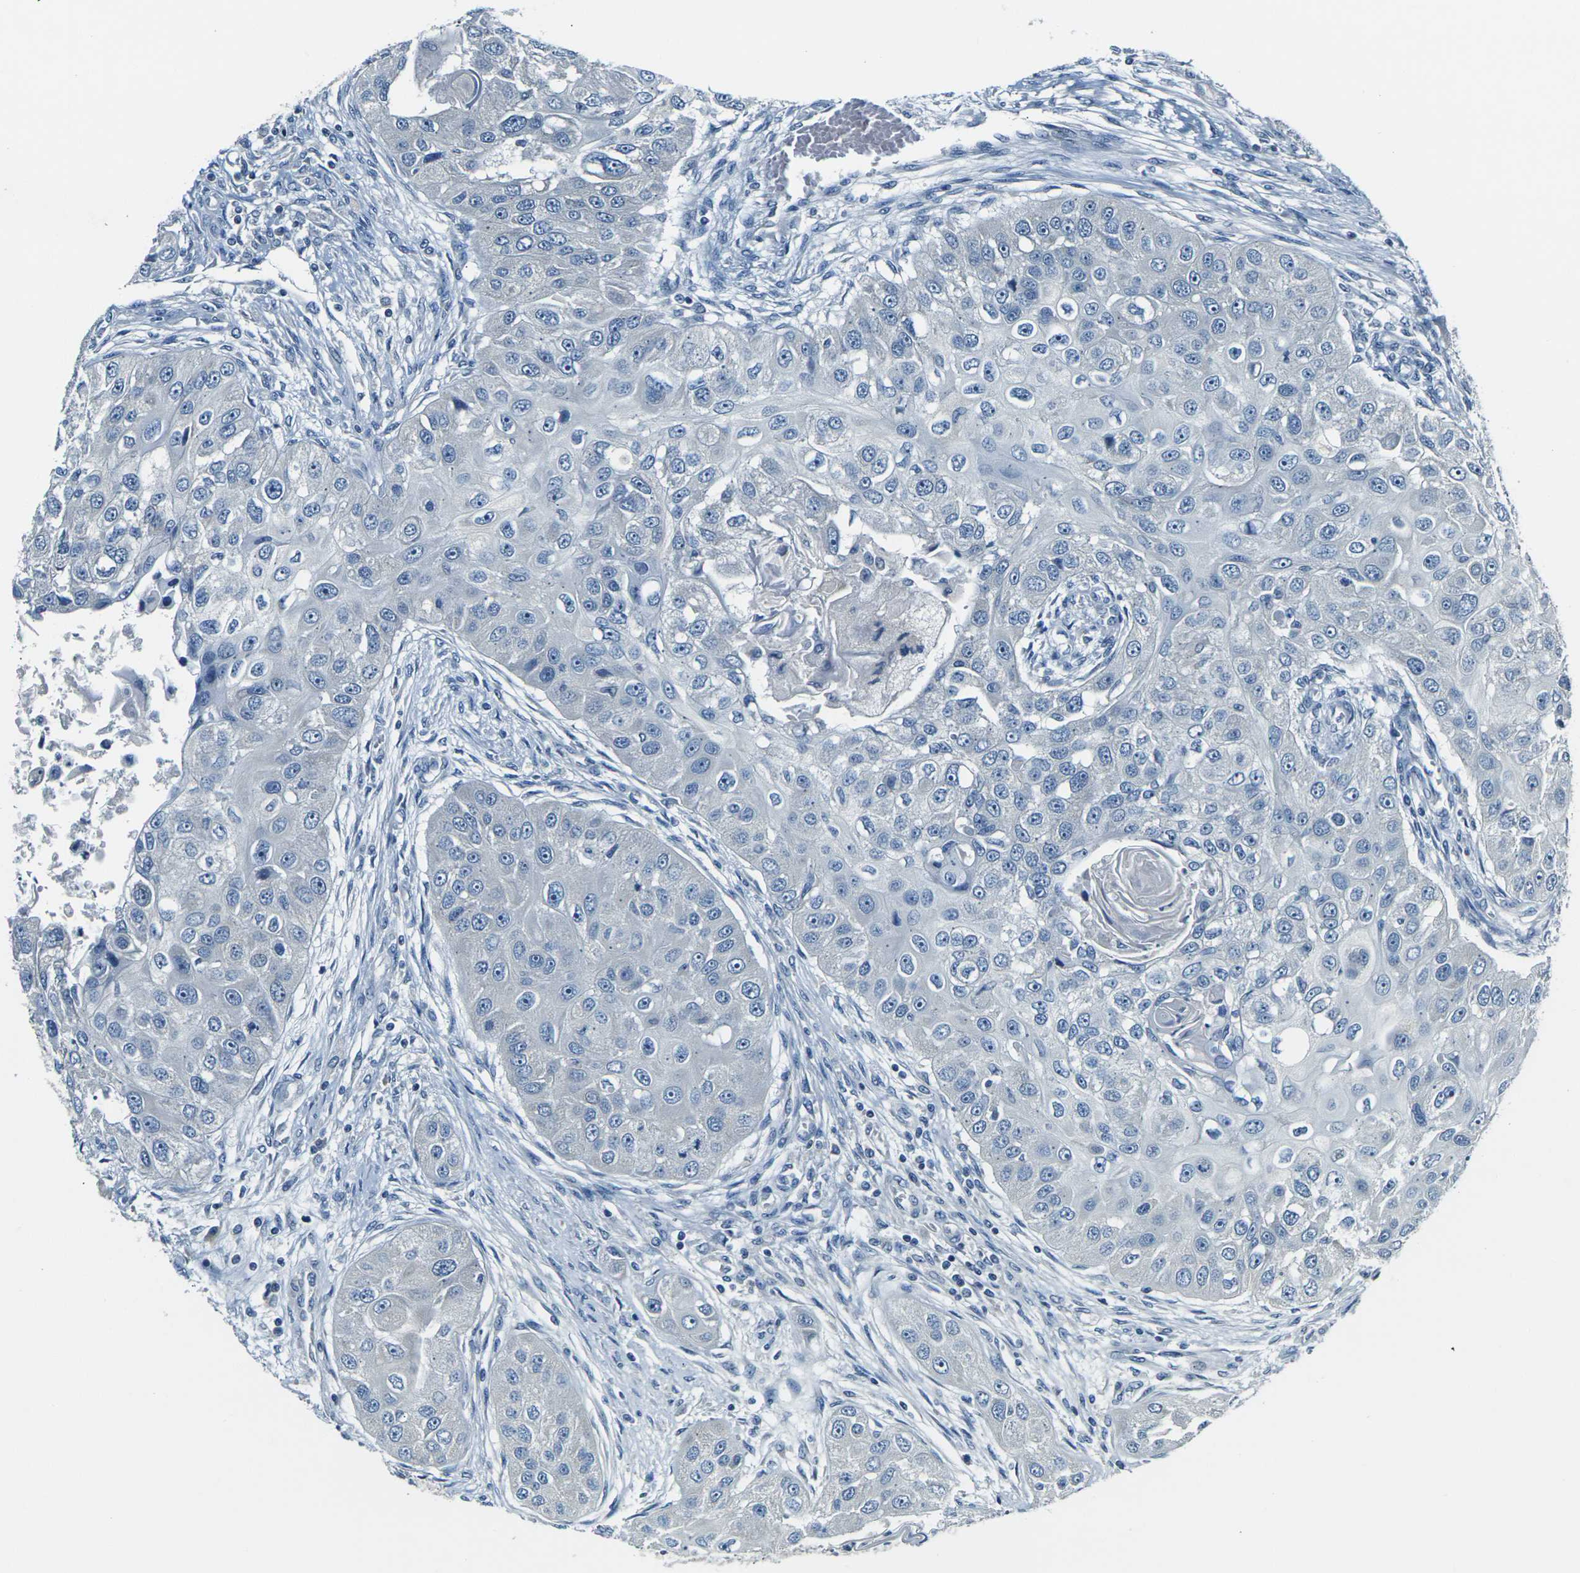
{"staining": {"intensity": "negative", "quantity": "none", "location": "none"}, "tissue": "head and neck cancer", "cell_type": "Tumor cells", "image_type": "cancer", "snomed": [{"axis": "morphology", "description": "Normal tissue, NOS"}, {"axis": "morphology", "description": "Squamous cell carcinoma, NOS"}, {"axis": "topography", "description": "Skeletal muscle"}, {"axis": "topography", "description": "Head-Neck"}], "caption": "Immunohistochemical staining of head and neck cancer displays no significant positivity in tumor cells.", "gene": "SHISAL2B", "patient": {"sex": "male", "age": 51}}